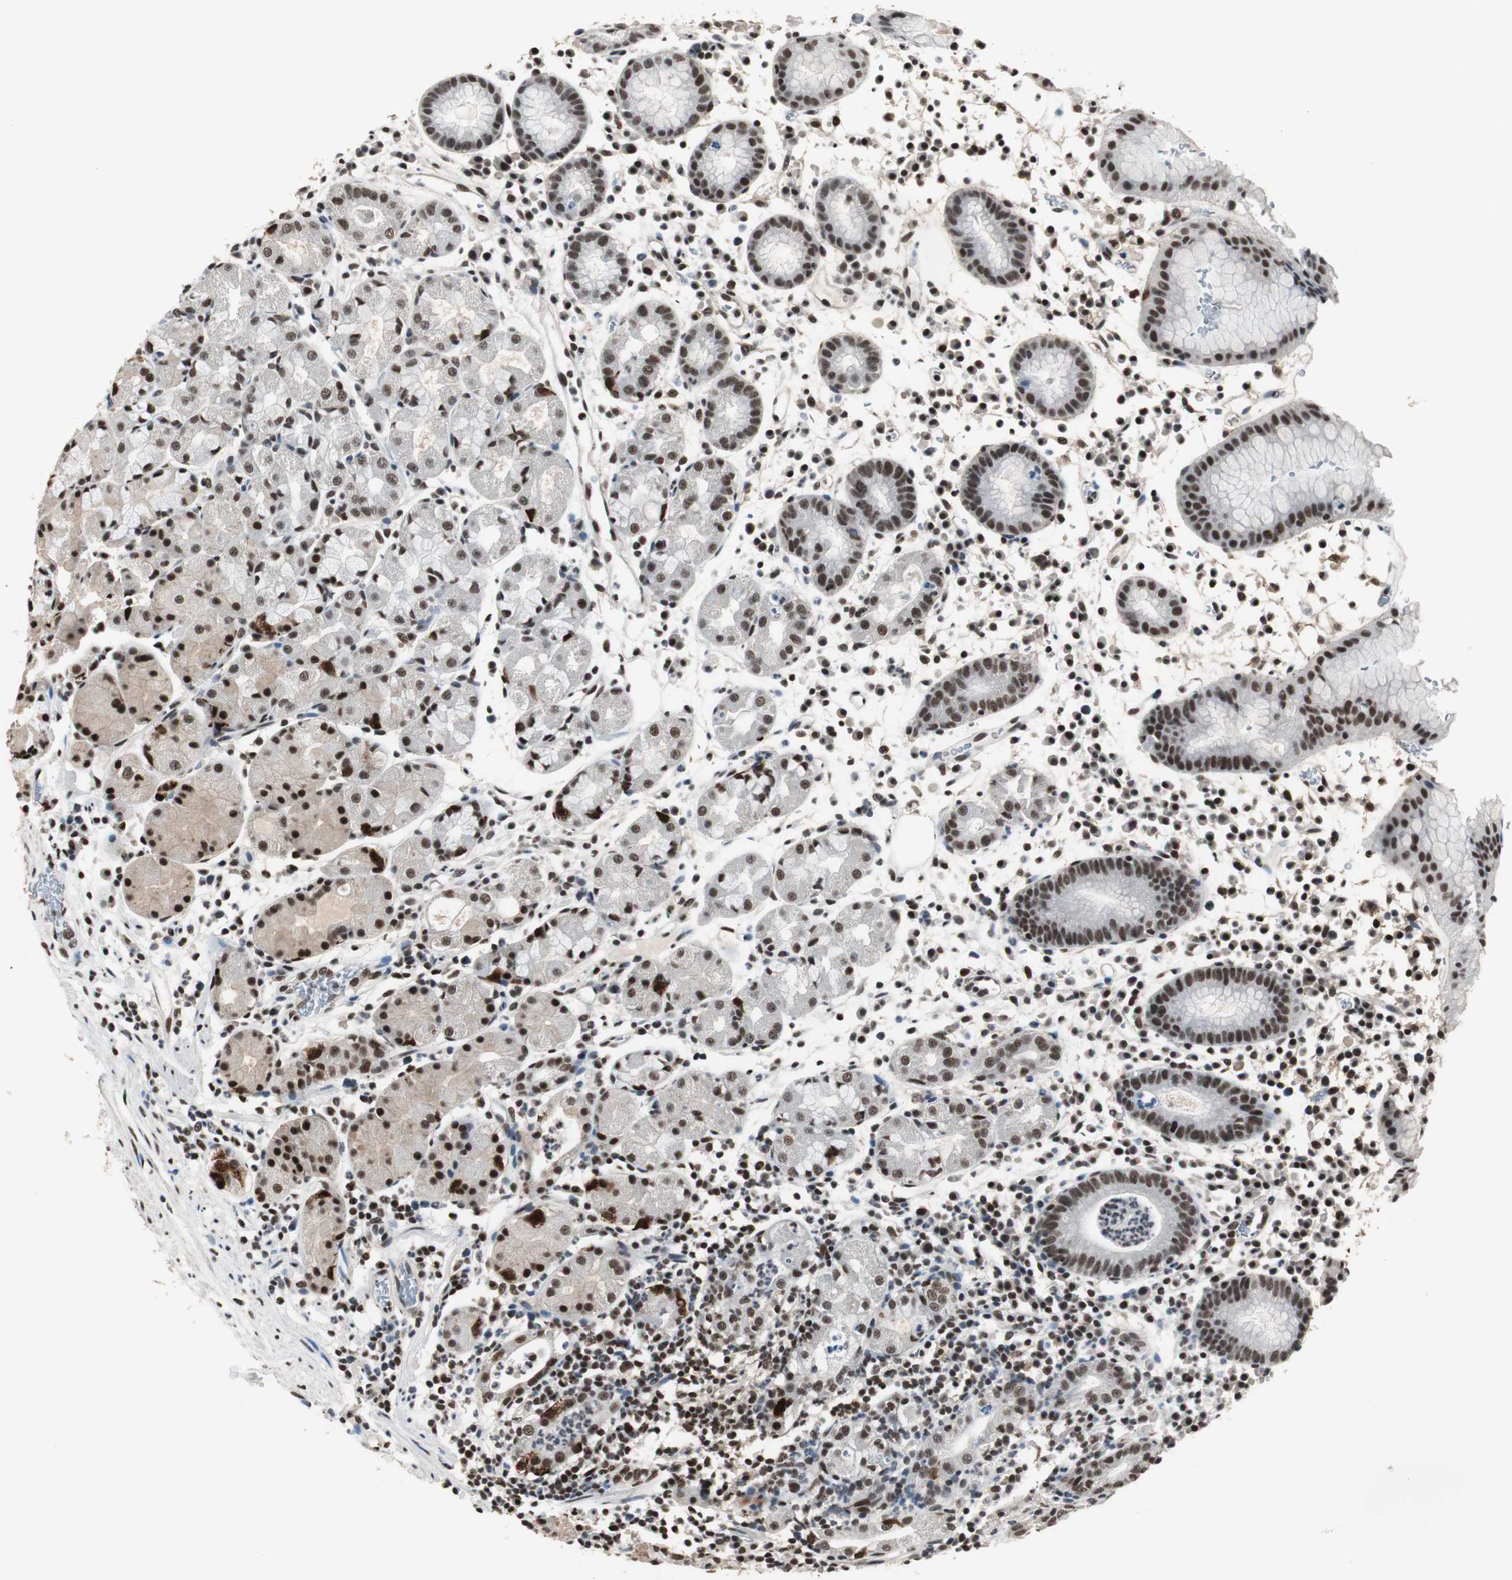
{"staining": {"intensity": "moderate", "quantity": ">75%", "location": "nuclear"}, "tissue": "stomach", "cell_type": "Glandular cells", "image_type": "normal", "snomed": [{"axis": "morphology", "description": "Normal tissue, NOS"}, {"axis": "topography", "description": "Stomach"}, {"axis": "topography", "description": "Stomach, lower"}], "caption": "Immunohistochemistry (DAB (3,3'-diaminobenzidine)) staining of normal stomach exhibits moderate nuclear protein expression in approximately >75% of glandular cells.", "gene": "MKX", "patient": {"sex": "female", "age": 75}}